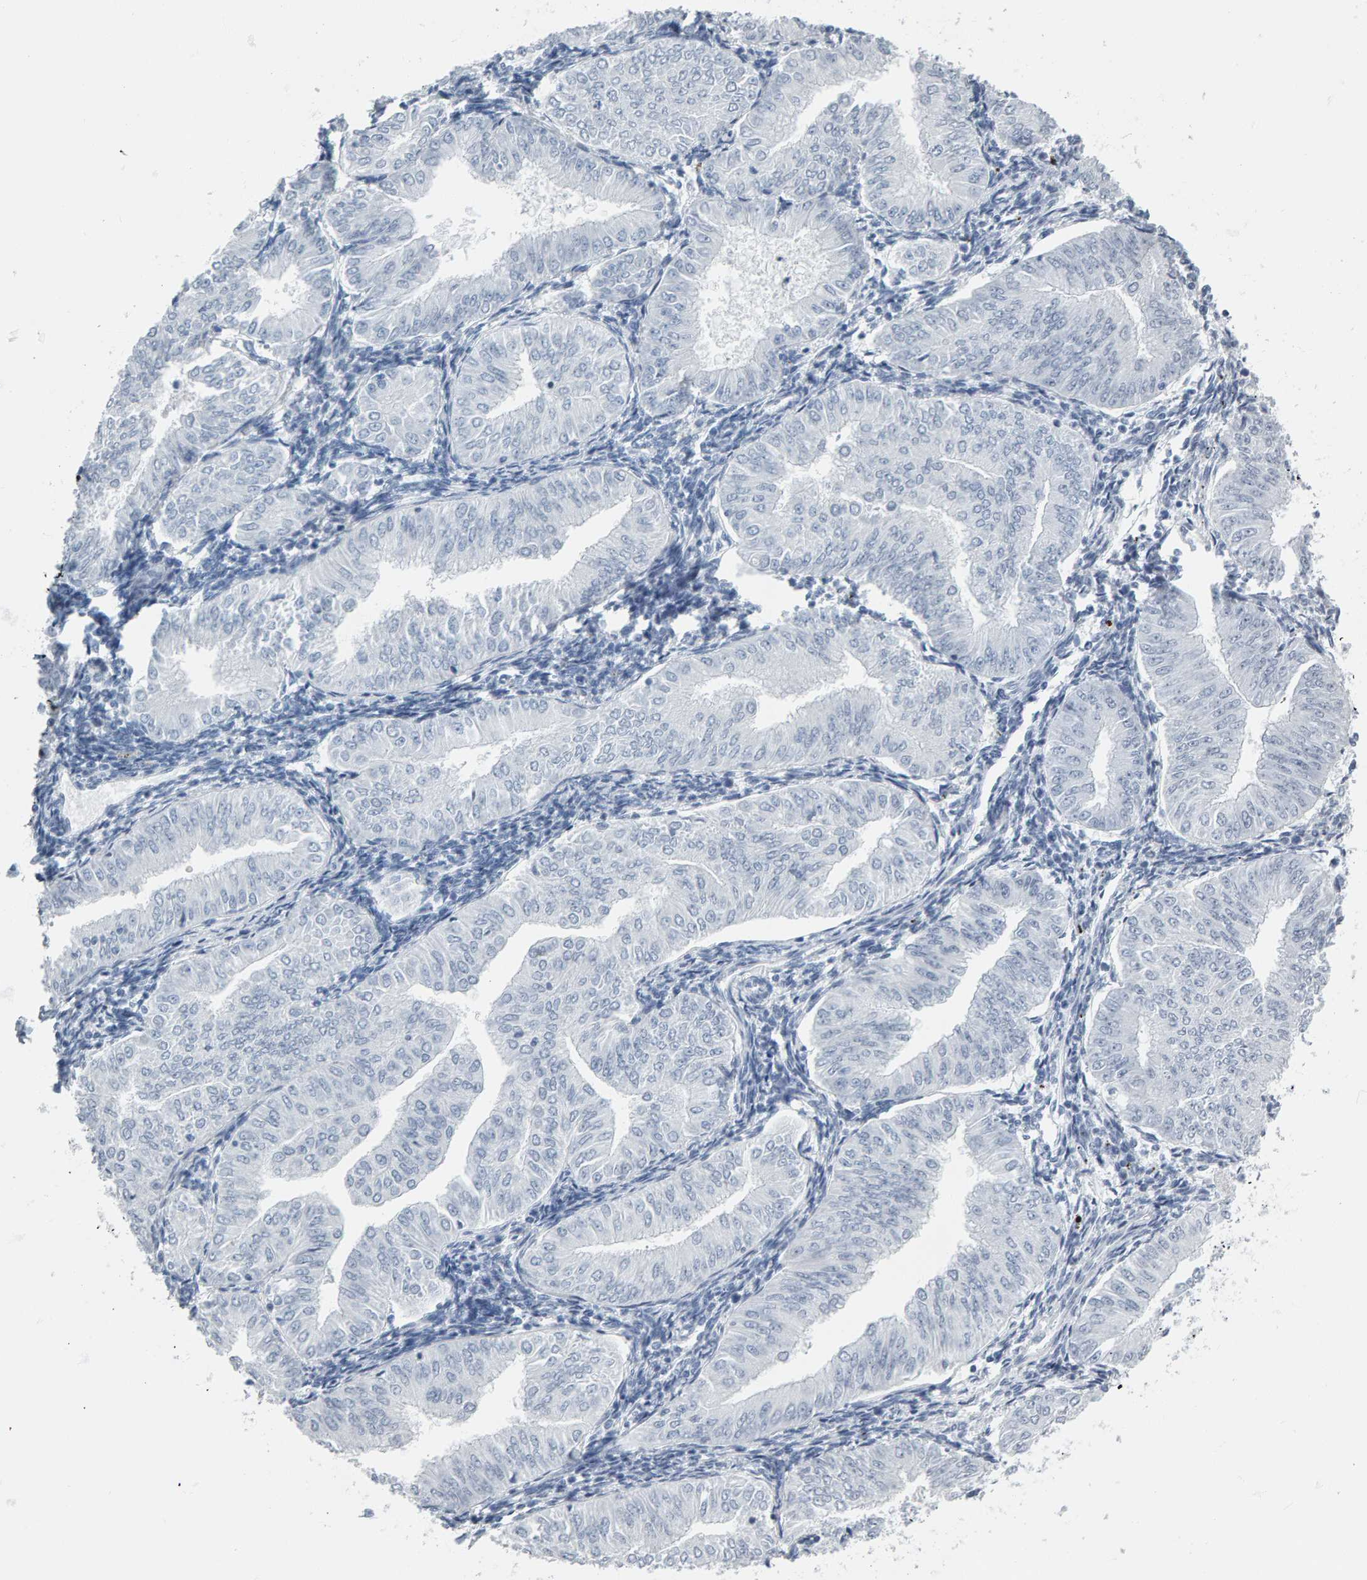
{"staining": {"intensity": "negative", "quantity": "none", "location": "none"}, "tissue": "endometrial cancer", "cell_type": "Tumor cells", "image_type": "cancer", "snomed": [{"axis": "morphology", "description": "Normal tissue, NOS"}, {"axis": "morphology", "description": "Adenocarcinoma, NOS"}, {"axis": "topography", "description": "Endometrium"}], "caption": "Histopathology image shows no significant protein positivity in tumor cells of endometrial adenocarcinoma.", "gene": "SPACA3", "patient": {"sex": "female", "age": 53}}